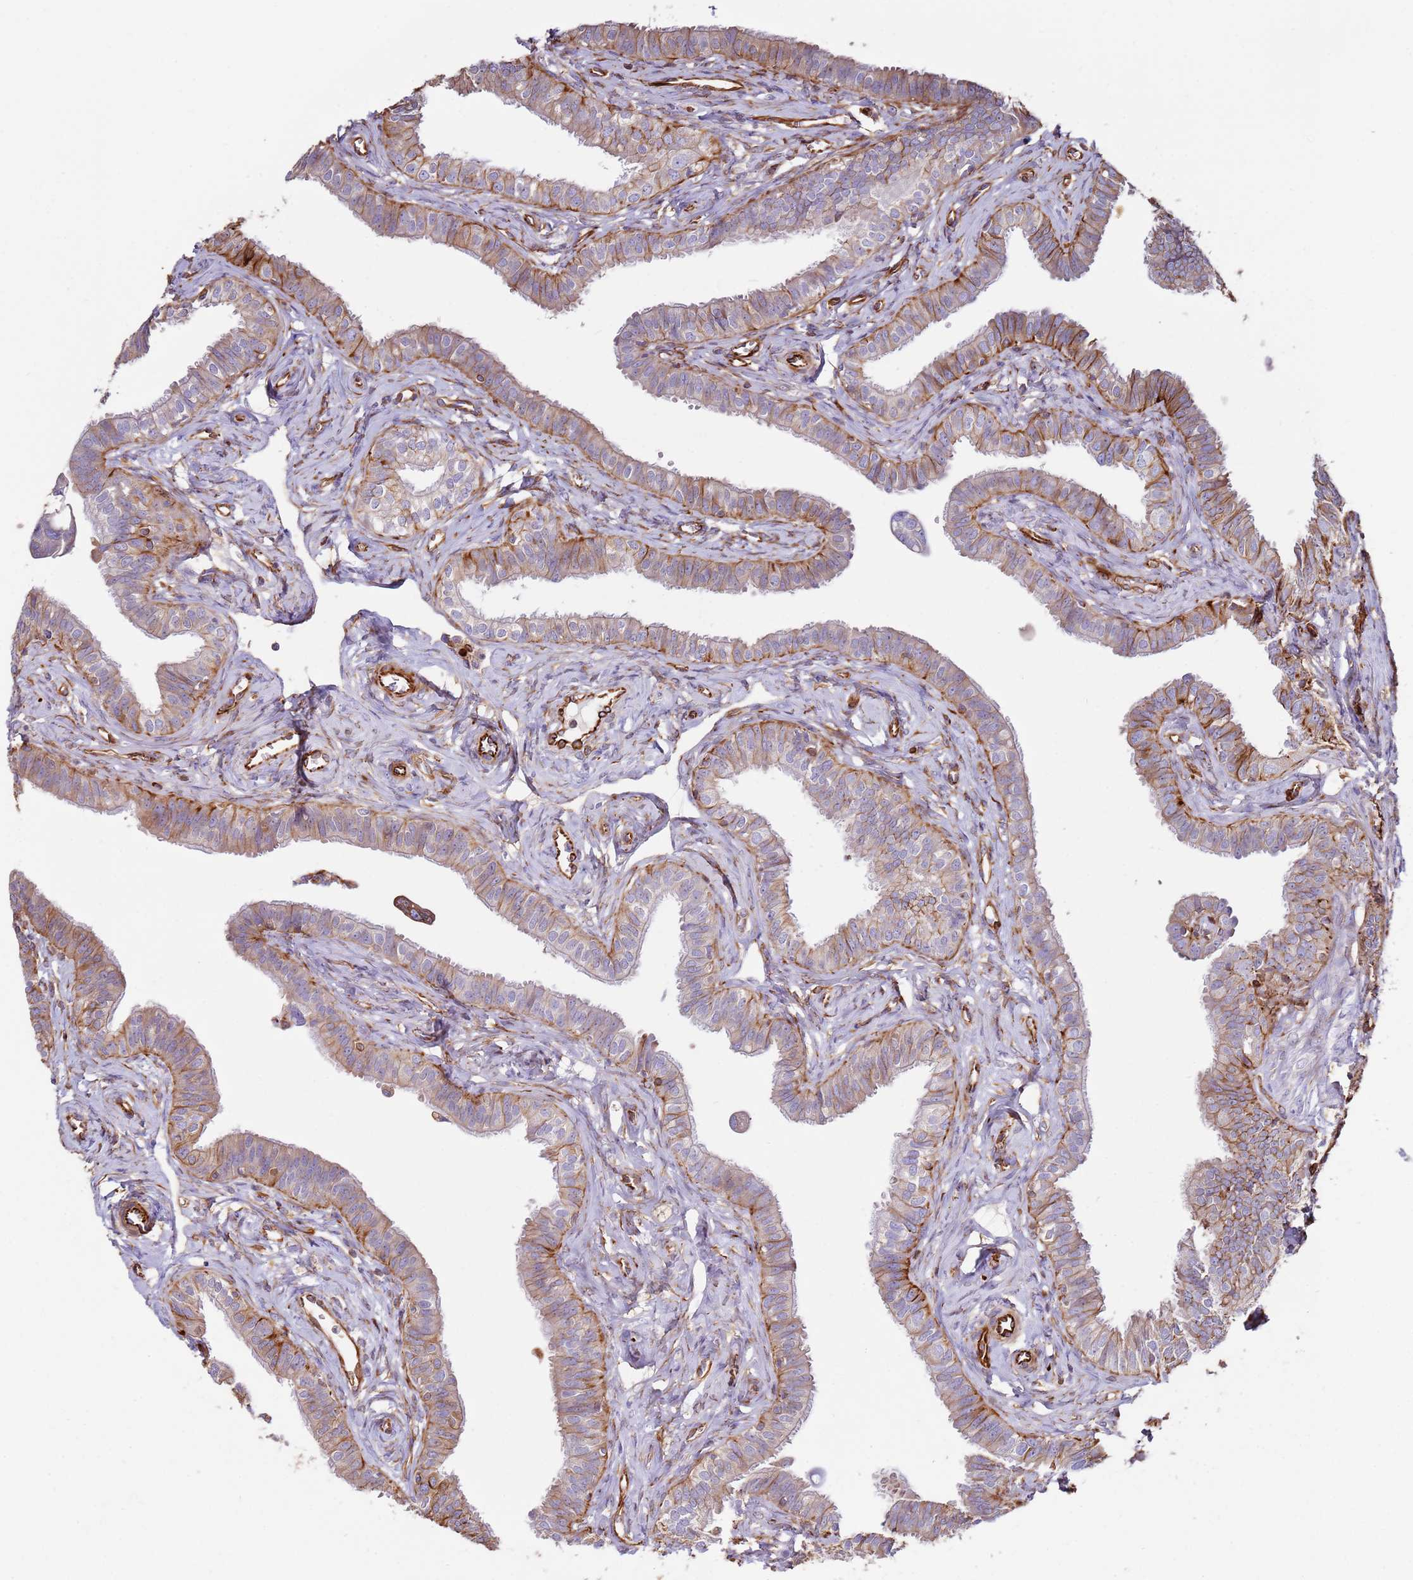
{"staining": {"intensity": "strong", "quantity": "25%-75%", "location": "cytoplasmic/membranous"}, "tissue": "fallopian tube", "cell_type": "Glandular cells", "image_type": "normal", "snomed": [{"axis": "morphology", "description": "Normal tissue, NOS"}, {"axis": "morphology", "description": "Carcinoma, NOS"}, {"axis": "topography", "description": "Fallopian tube"}, {"axis": "topography", "description": "Ovary"}], "caption": "Glandular cells demonstrate high levels of strong cytoplasmic/membranous positivity in about 25%-75% of cells in normal fallopian tube. The staining was performed using DAB to visualize the protein expression in brown, while the nuclei were stained in blue with hematoxylin (Magnification: 20x).", "gene": "MRGPRE", "patient": {"sex": "female", "age": 59}}